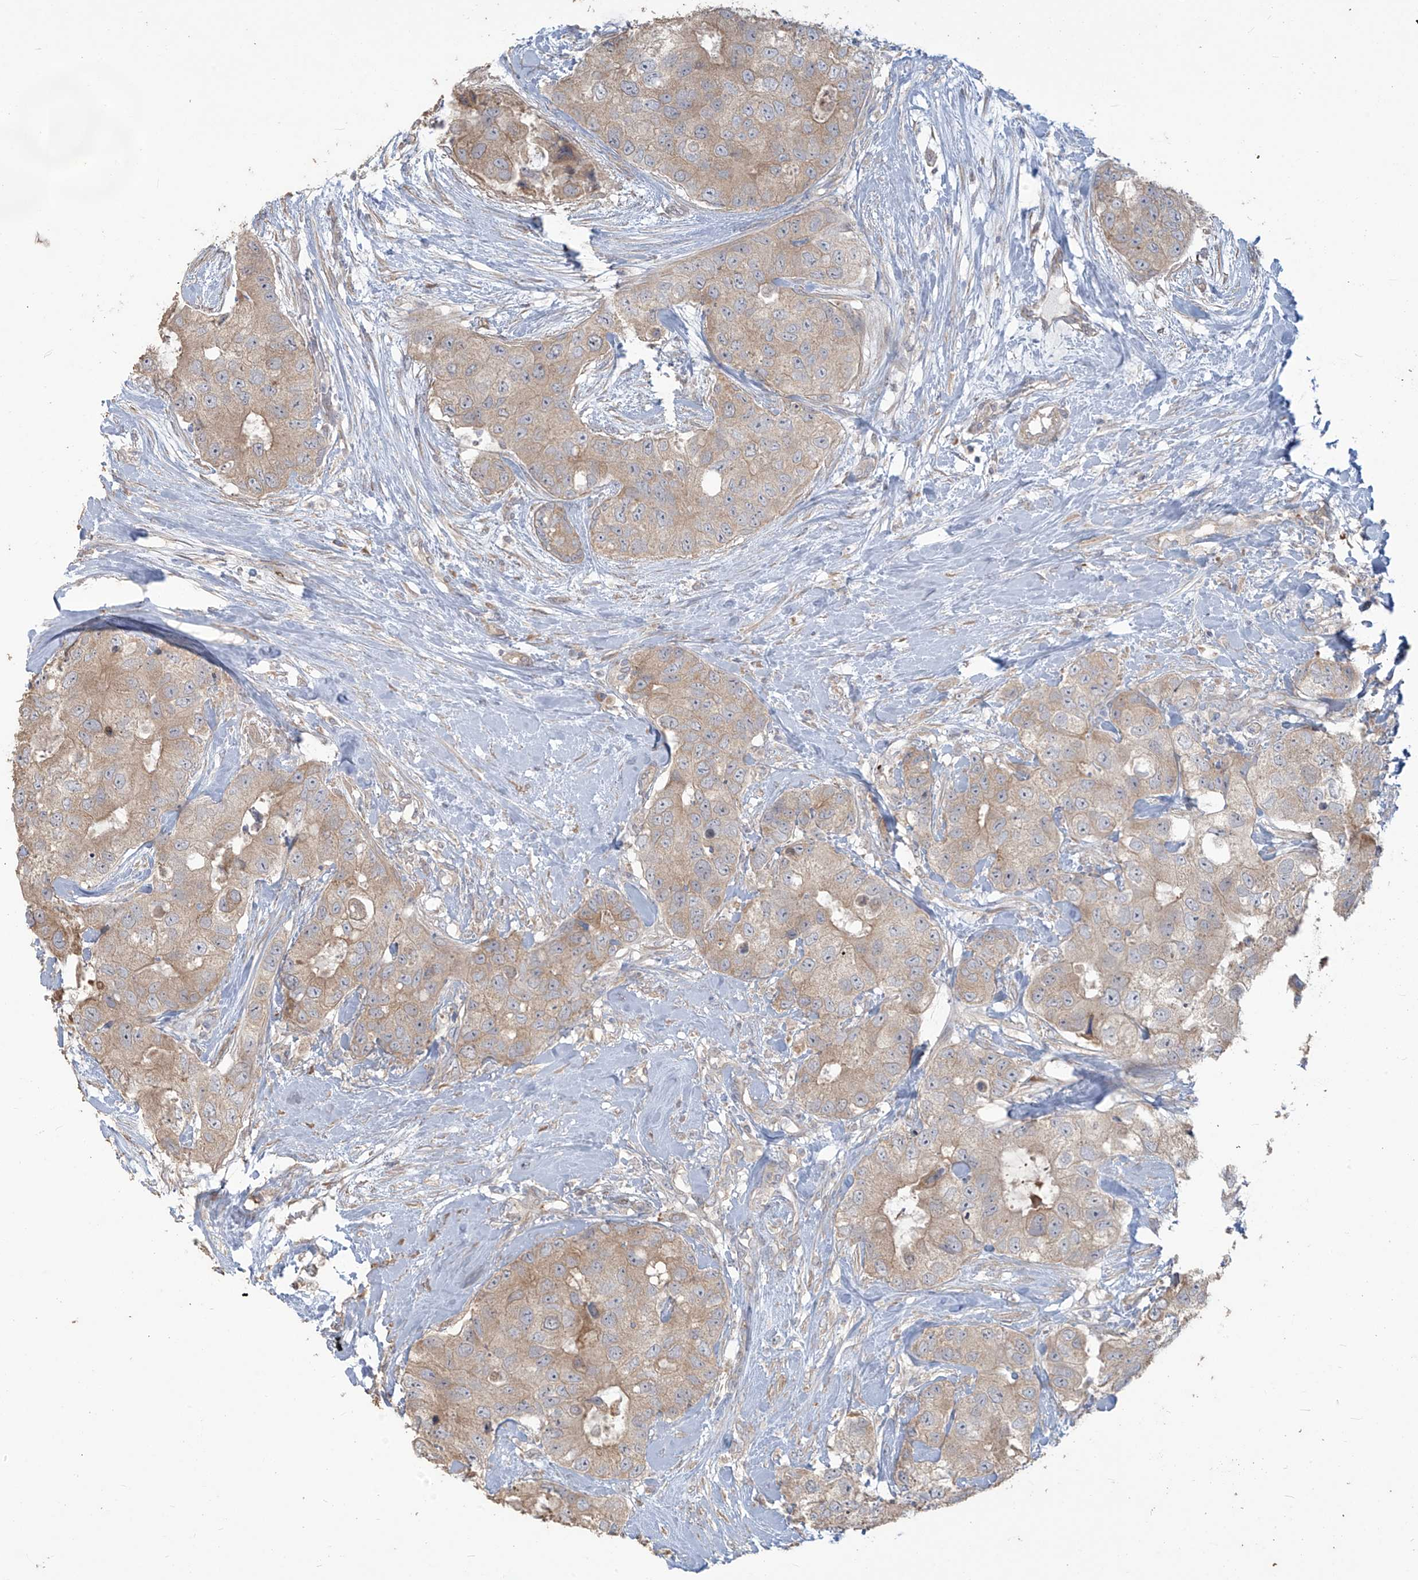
{"staining": {"intensity": "weak", "quantity": ">75%", "location": "cytoplasmic/membranous"}, "tissue": "breast cancer", "cell_type": "Tumor cells", "image_type": "cancer", "snomed": [{"axis": "morphology", "description": "Duct carcinoma"}, {"axis": "topography", "description": "Breast"}], "caption": "Breast infiltrating ductal carcinoma stained with IHC exhibits weak cytoplasmic/membranous staining in approximately >75% of tumor cells.", "gene": "MAGIX", "patient": {"sex": "female", "age": 62}}